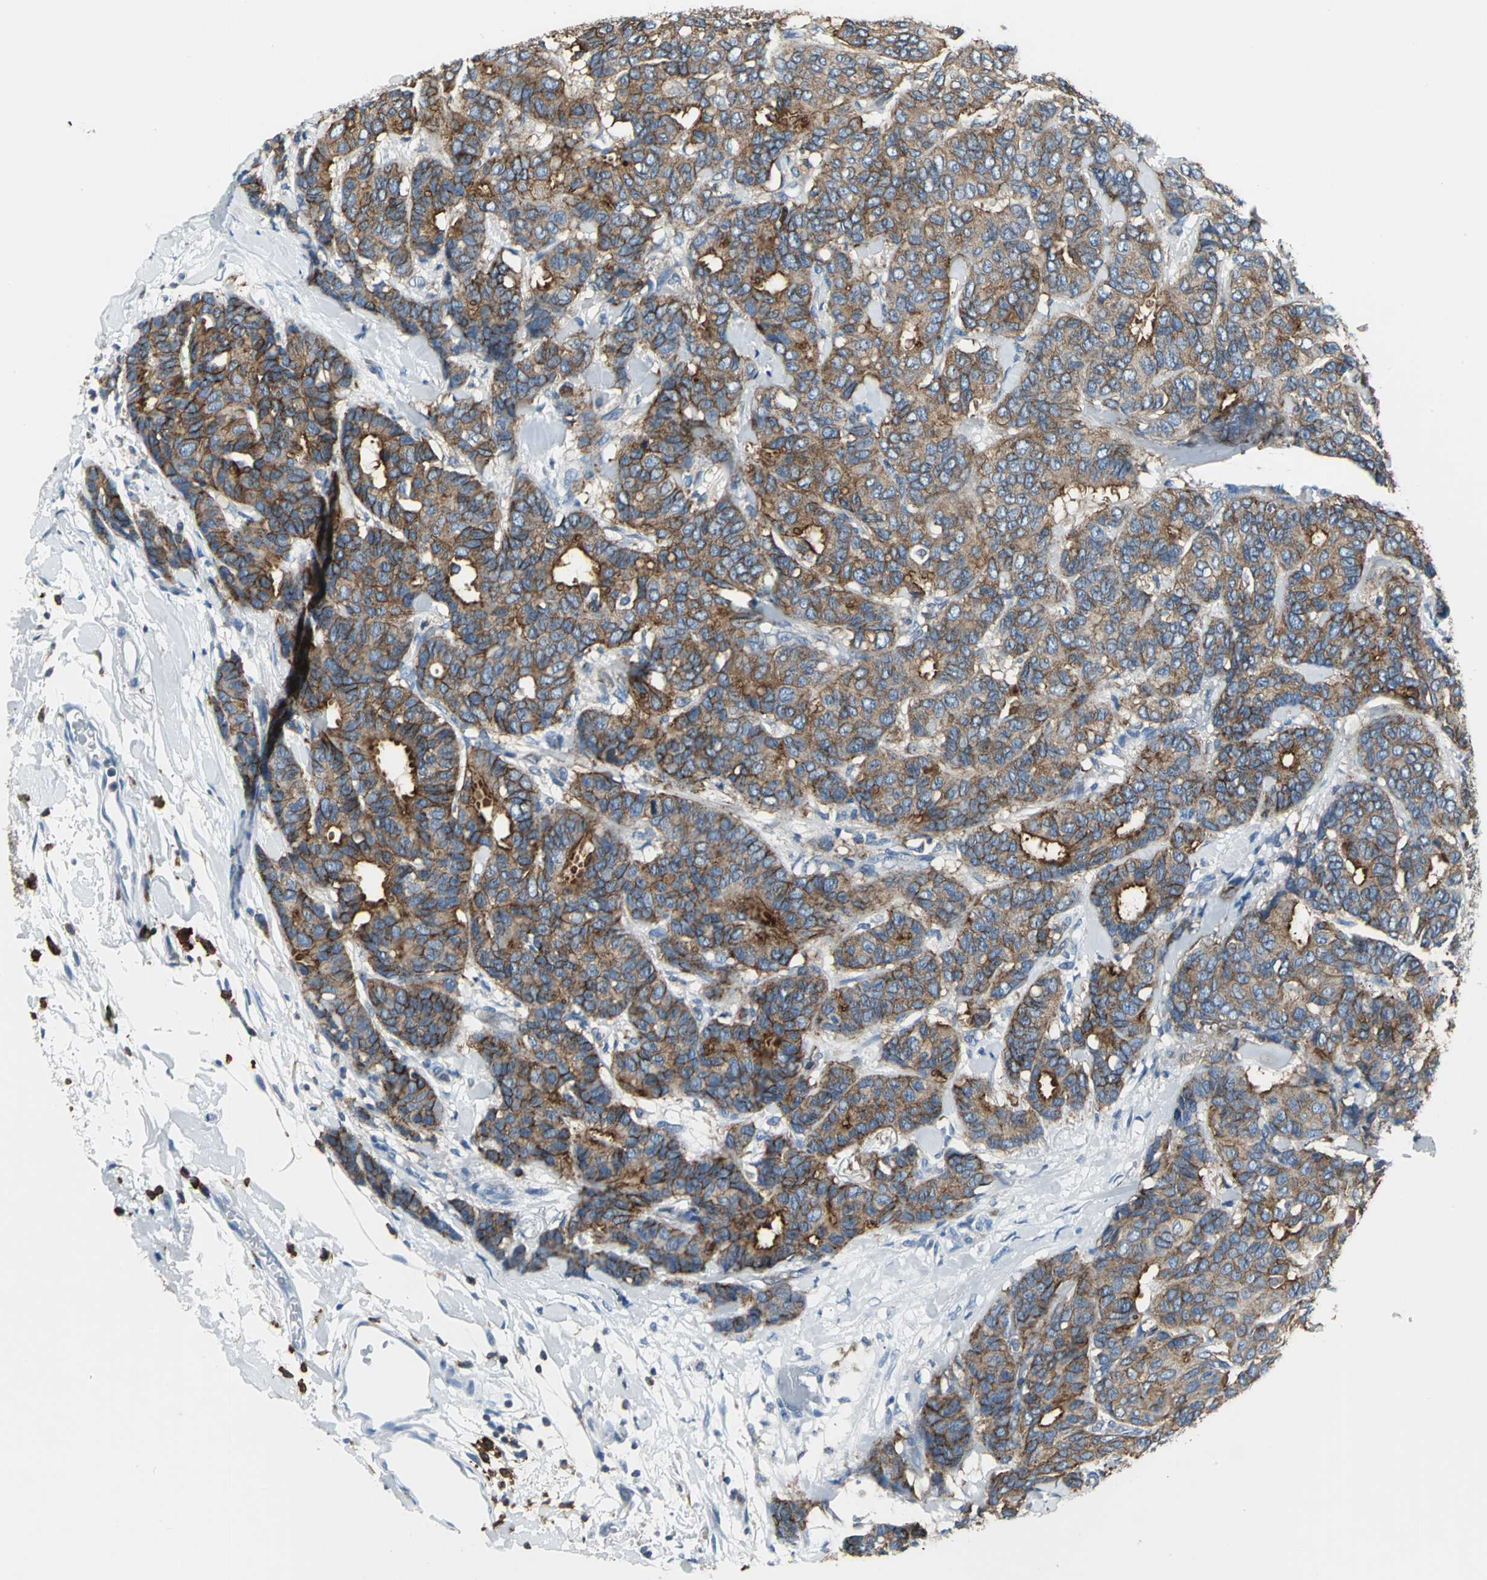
{"staining": {"intensity": "moderate", "quantity": ">75%", "location": "cytoplasmic/membranous"}, "tissue": "breast cancer", "cell_type": "Tumor cells", "image_type": "cancer", "snomed": [{"axis": "morphology", "description": "Duct carcinoma"}, {"axis": "topography", "description": "Breast"}], "caption": "Immunohistochemical staining of human breast cancer shows medium levels of moderate cytoplasmic/membranous protein staining in approximately >75% of tumor cells.", "gene": "IQGAP2", "patient": {"sex": "female", "age": 87}}